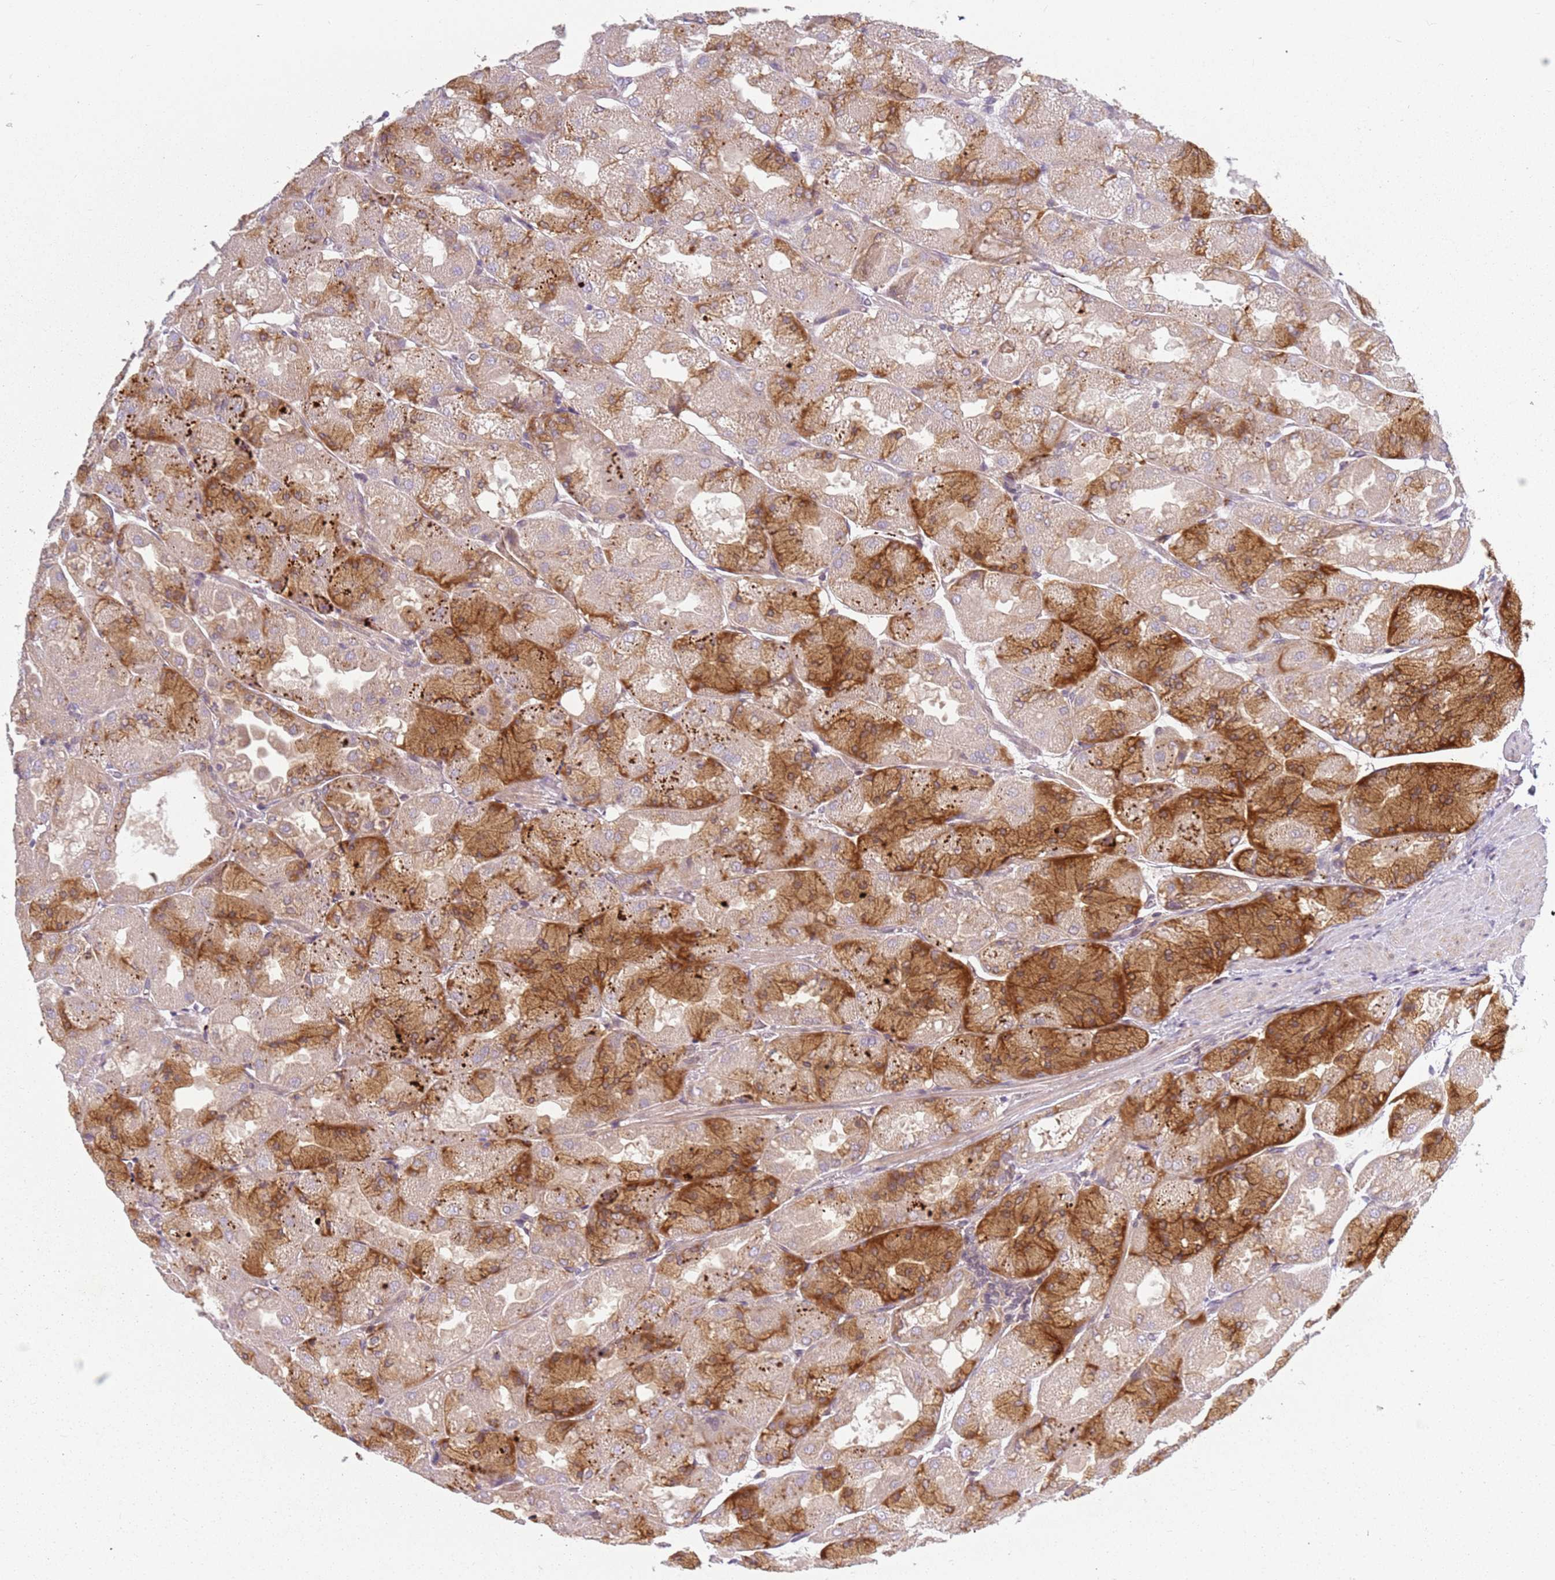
{"staining": {"intensity": "strong", "quantity": "25%-75%", "location": "cytoplasmic/membranous"}, "tissue": "stomach", "cell_type": "Glandular cells", "image_type": "normal", "snomed": [{"axis": "morphology", "description": "Normal tissue, NOS"}, {"axis": "topography", "description": "Stomach"}], "caption": "Immunohistochemistry micrograph of benign stomach stained for a protein (brown), which displays high levels of strong cytoplasmic/membranous positivity in approximately 25%-75% of glandular cells.", "gene": "RPS28", "patient": {"sex": "female", "age": 61}}